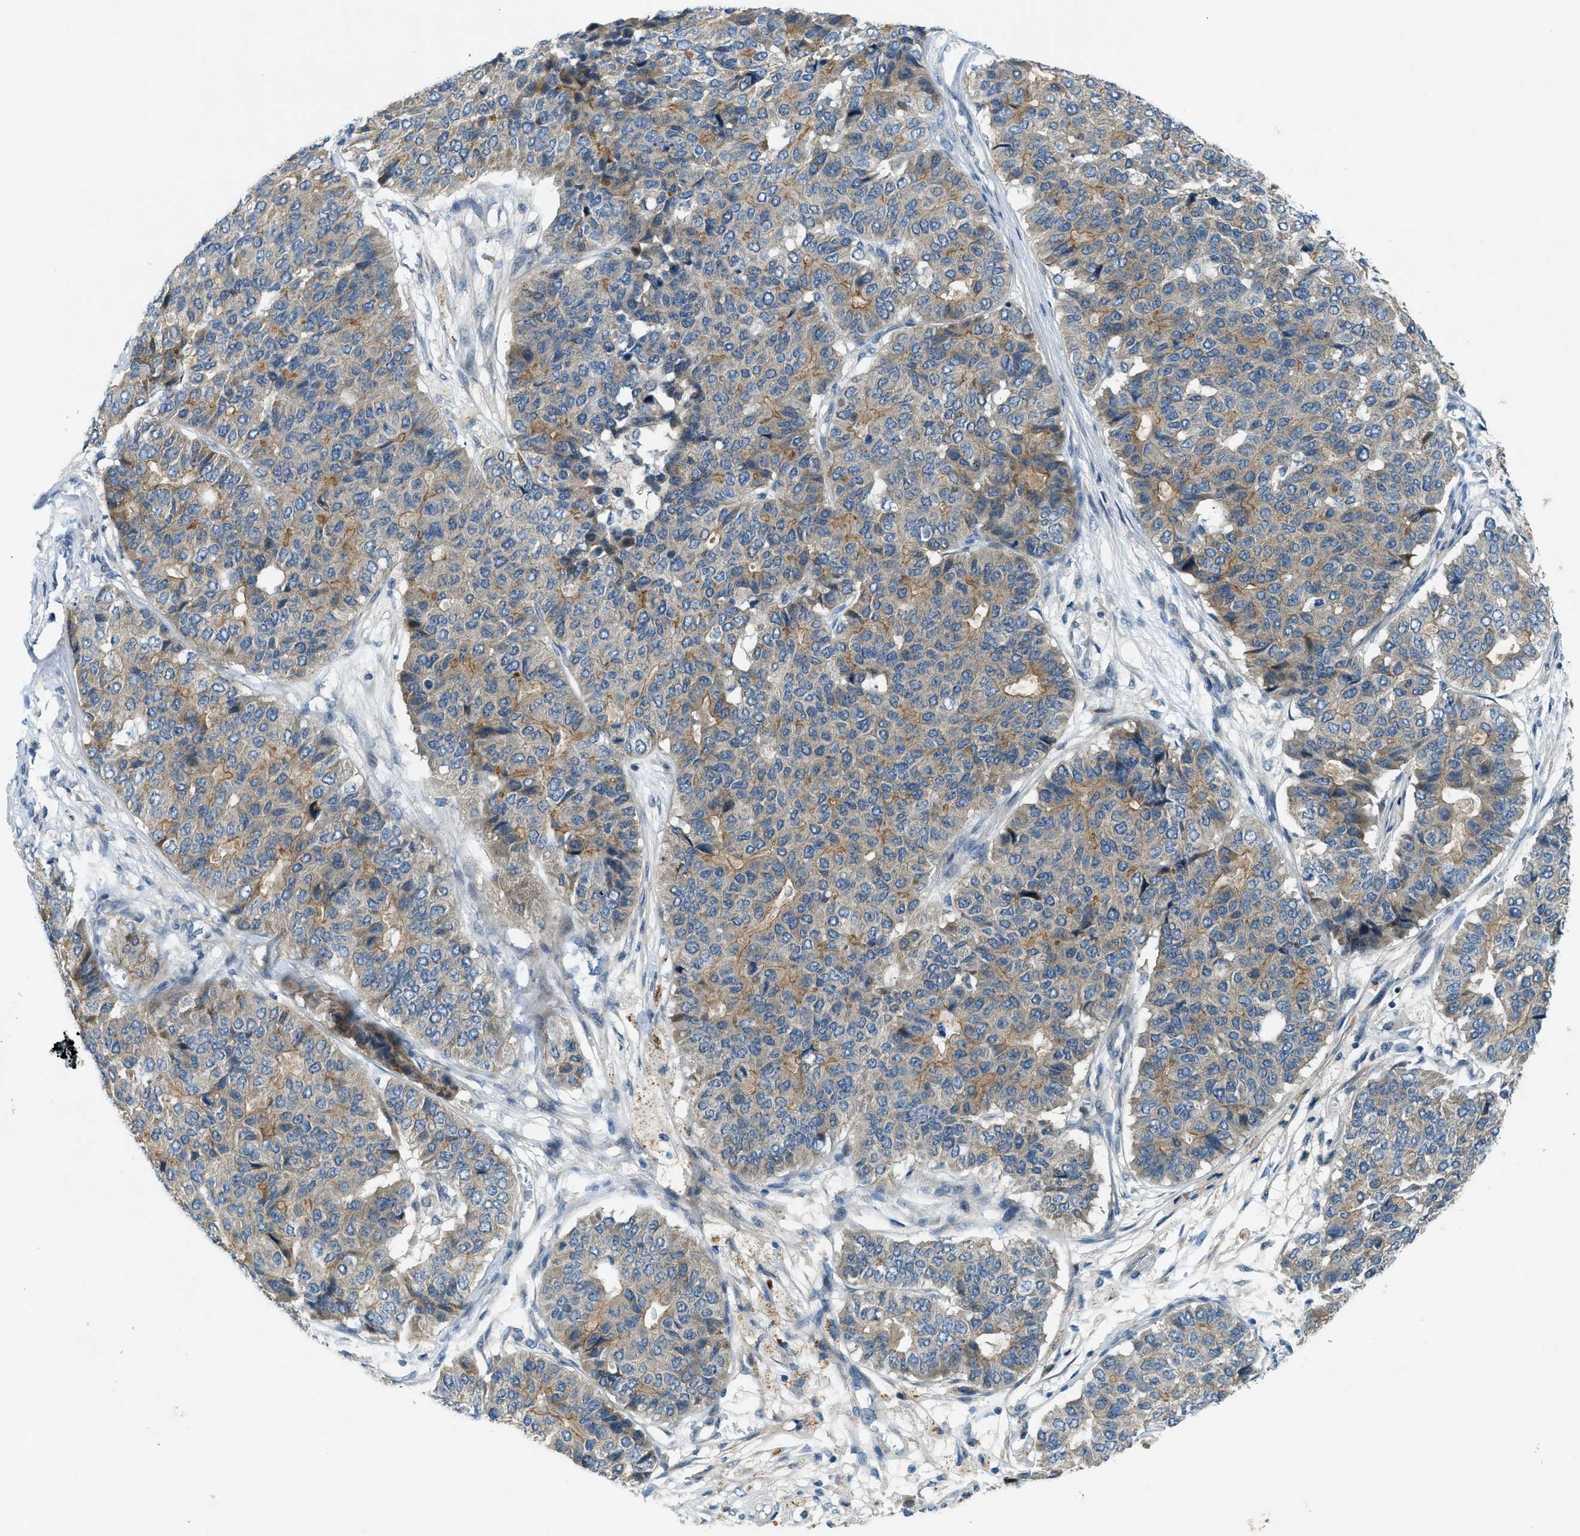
{"staining": {"intensity": "moderate", "quantity": "<25%", "location": "cytoplasmic/membranous"}, "tissue": "pancreatic cancer", "cell_type": "Tumor cells", "image_type": "cancer", "snomed": [{"axis": "morphology", "description": "Adenocarcinoma, NOS"}, {"axis": "topography", "description": "Pancreas"}], "caption": "Protein staining of pancreatic cancer (adenocarcinoma) tissue displays moderate cytoplasmic/membranous staining in about <25% of tumor cells. The protein of interest is stained brown, and the nuclei are stained in blue (DAB (3,3'-diaminobenzidine) IHC with brightfield microscopy, high magnification).", "gene": "SNX14", "patient": {"sex": "male", "age": 50}}